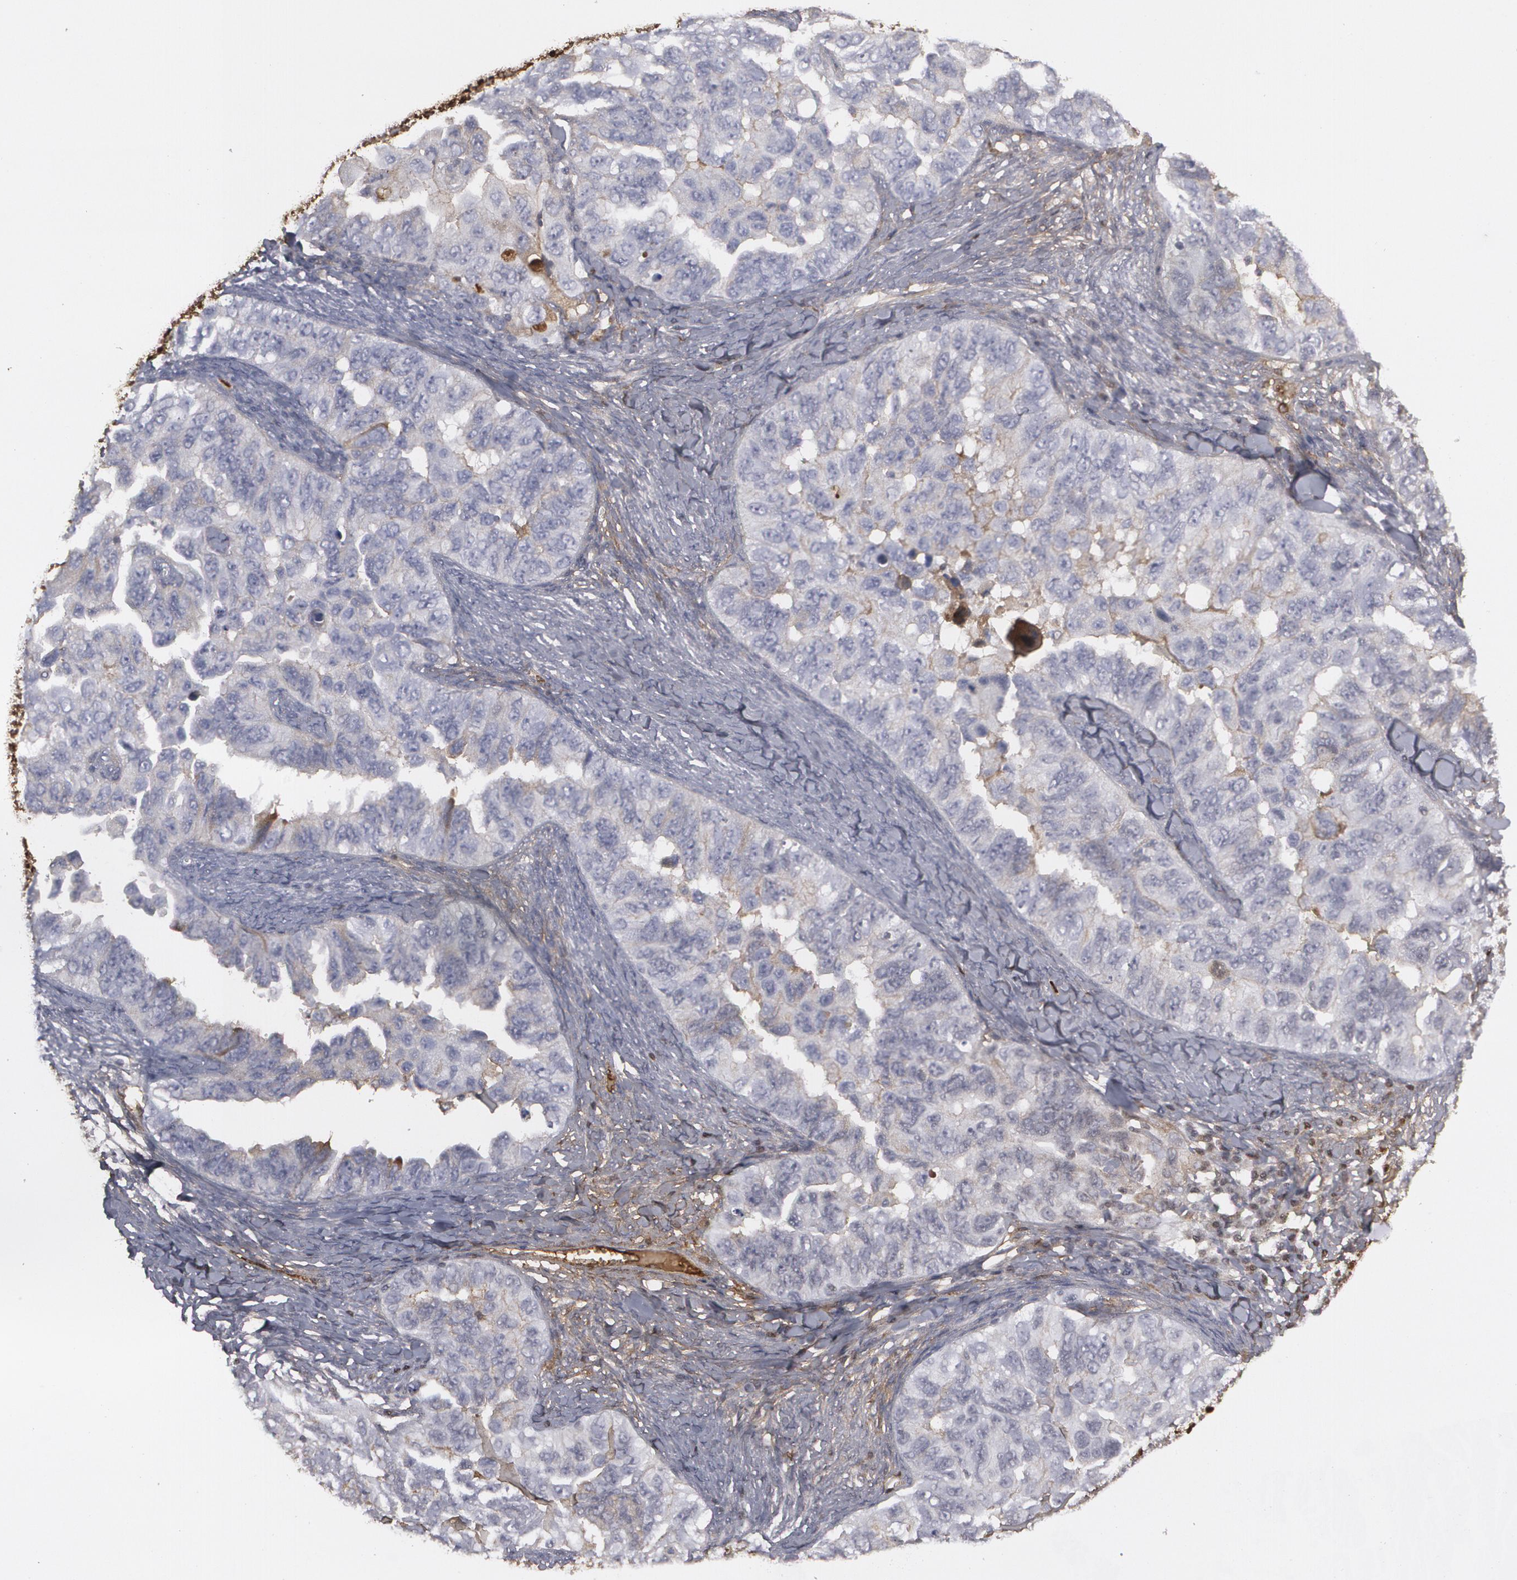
{"staining": {"intensity": "weak", "quantity": "<25%", "location": "cytoplasmic/membranous"}, "tissue": "ovarian cancer", "cell_type": "Tumor cells", "image_type": "cancer", "snomed": [{"axis": "morphology", "description": "Carcinoma, endometroid"}, {"axis": "topography", "description": "Ovary"}], "caption": "IHC photomicrograph of neoplastic tissue: human endometroid carcinoma (ovarian) stained with DAB reveals no significant protein staining in tumor cells. (DAB immunohistochemistry (IHC) visualized using brightfield microscopy, high magnification).", "gene": "LRG1", "patient": {"sex": "female", "age": 75}}